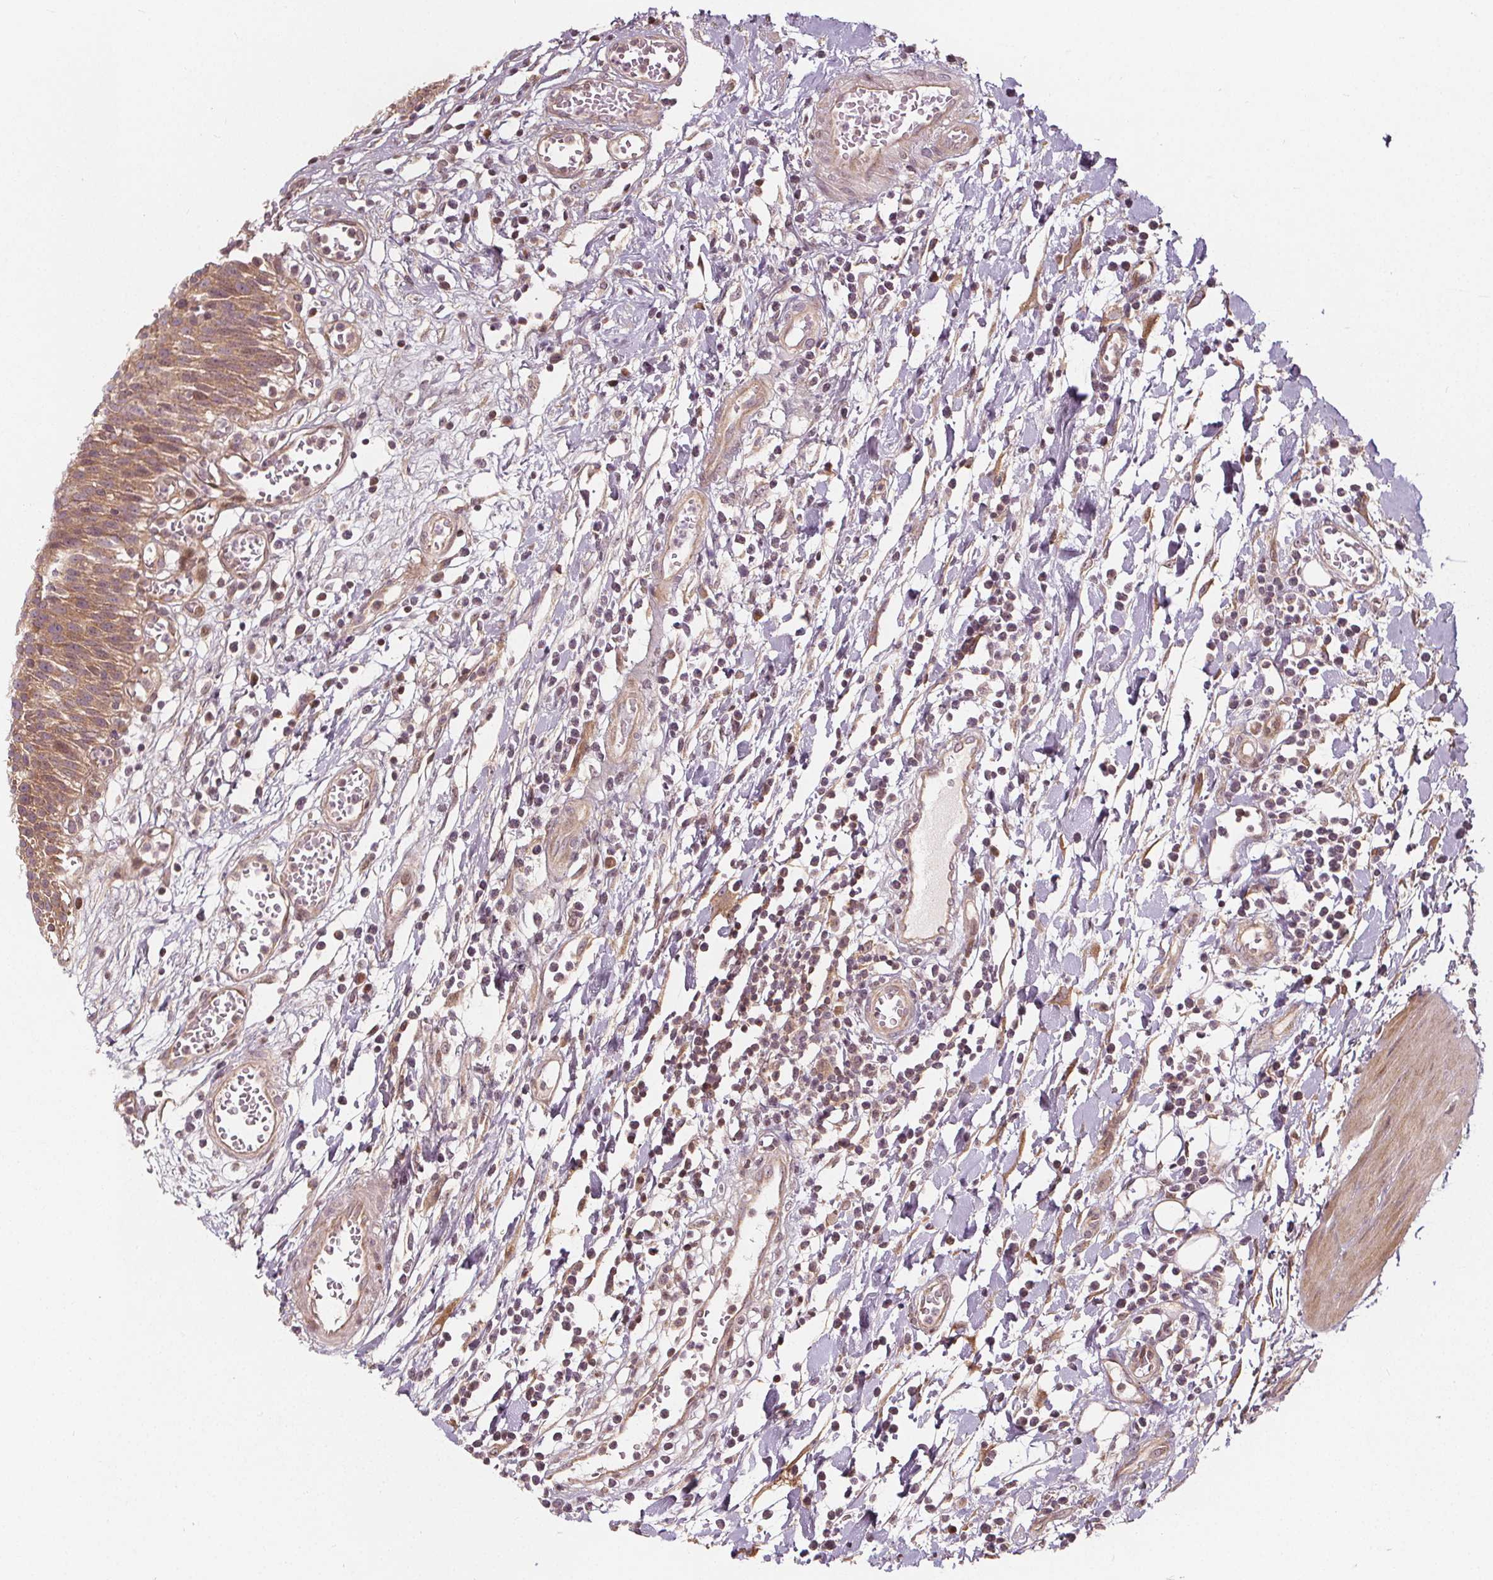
{"staining": {"intensity": "weak", "quantity": ">75%", "location": "cytoplasmic/membranous"}, "tissue": "urinary bladder", "cell_type": "Urothelial cells", "image_type": "normal", "snomed": [{"axis": "morphology", "description": "Normal tissue, NOS"}, {"axis": "topography", "description": "Urinary bladder"}], "caption": "Immunohistochemical staining of unremarkable urinary bladder demonstrates low levels of weak cytoplasmic/membranous positivity in about >75% of urothelial cells.", "gene": "AKT1S1", "patient": {"sex": "male", "age": 64}}